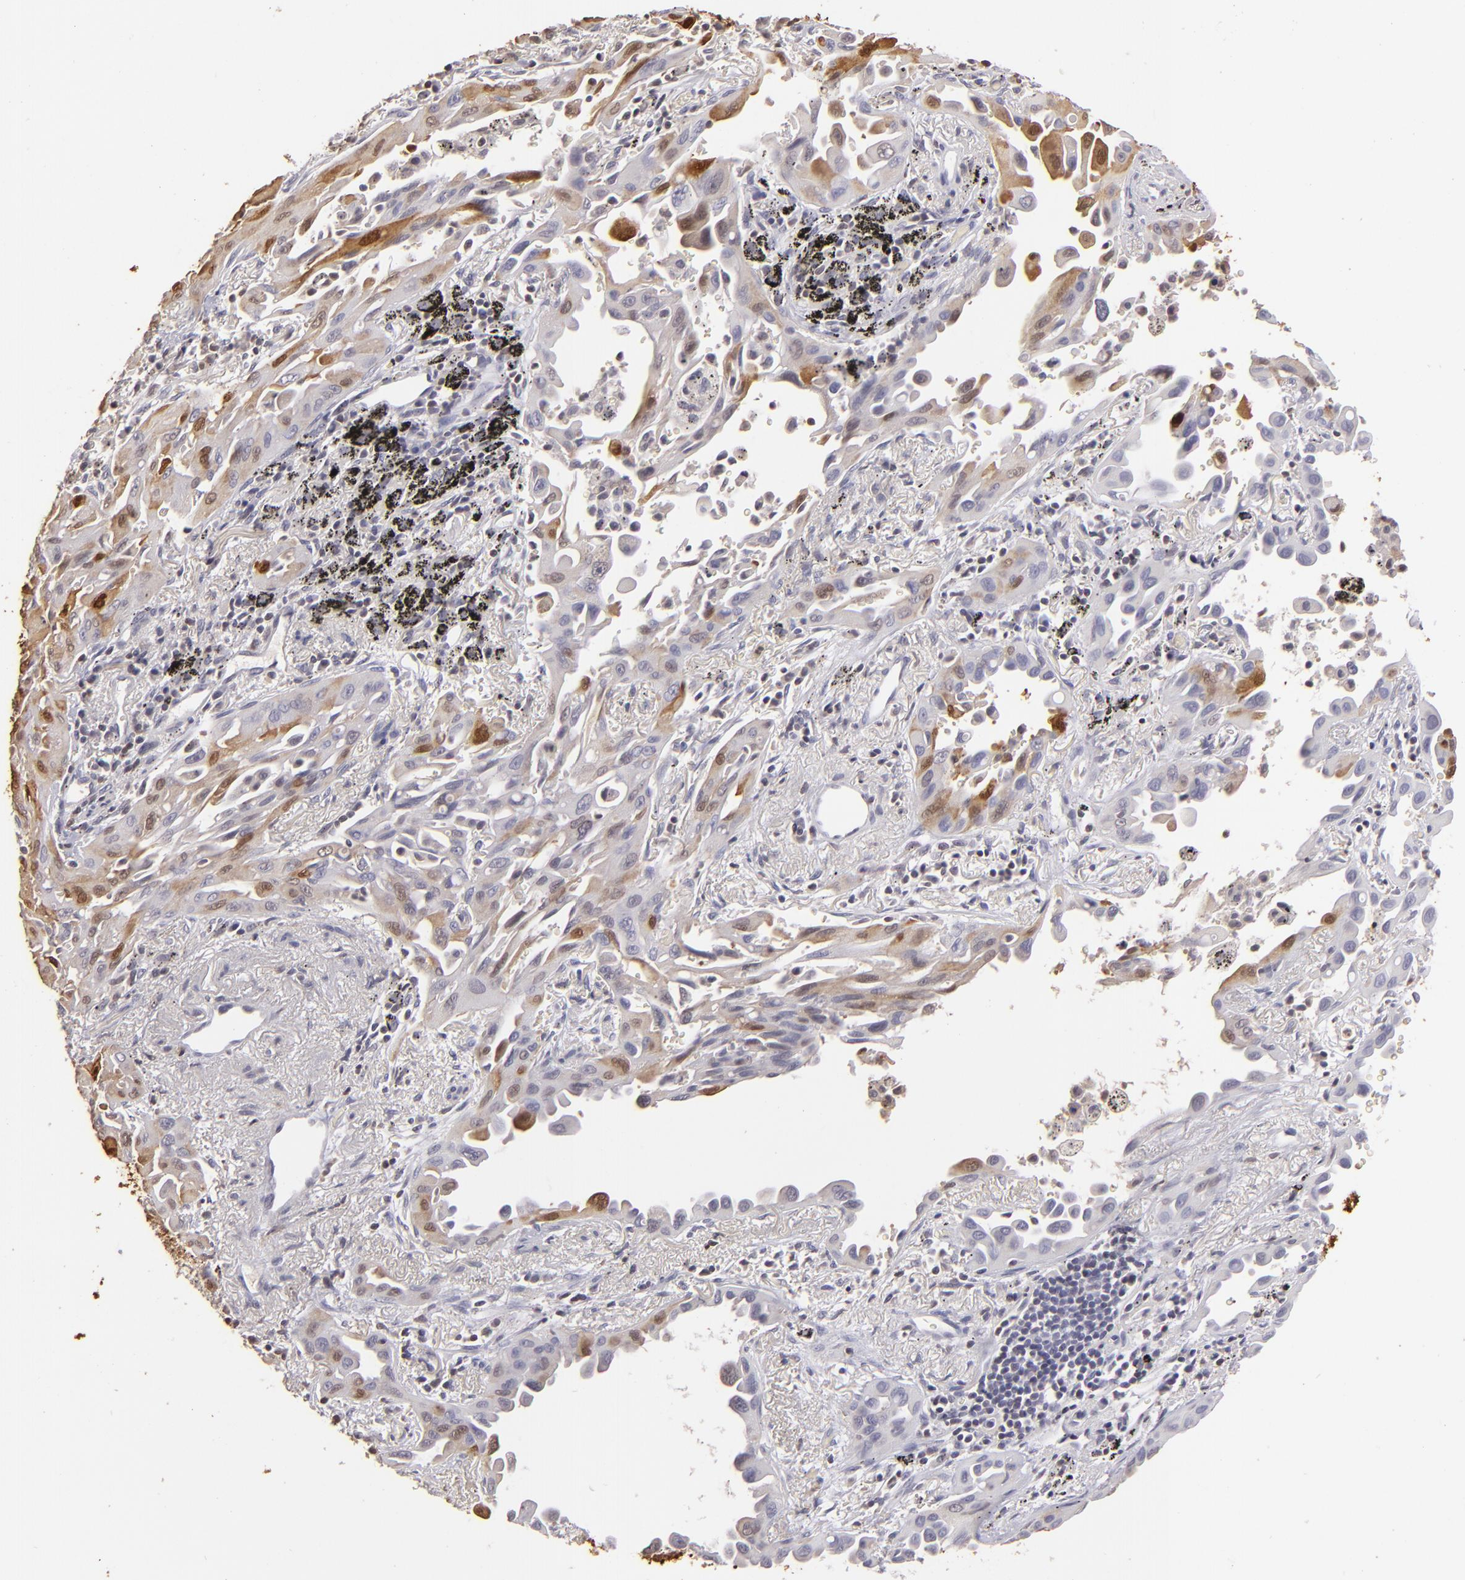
{"staining": {"intensity": "moderate", "quantity": "<25%", "location": "cytoplasmic/membranous,nuclear"}, "tissue": "lung cancer", "cell_type": "Tumor cells", "image_type": "cancer", "snomed": [{"axis": "morphology", "description": "Adenocarcinoma, NOS"}, {"axis": "topography", "description": "Lung"}], "caption": "A high-resolution micrograph shows immunohistochemistry staining of adenocarcinoma (lung), which shows moderate cytoplasmic/membranous and nuclear expression in about <25% of tumor cells.", "gene": "S100A2", "patient": {"sex": "male", "age": 68}}